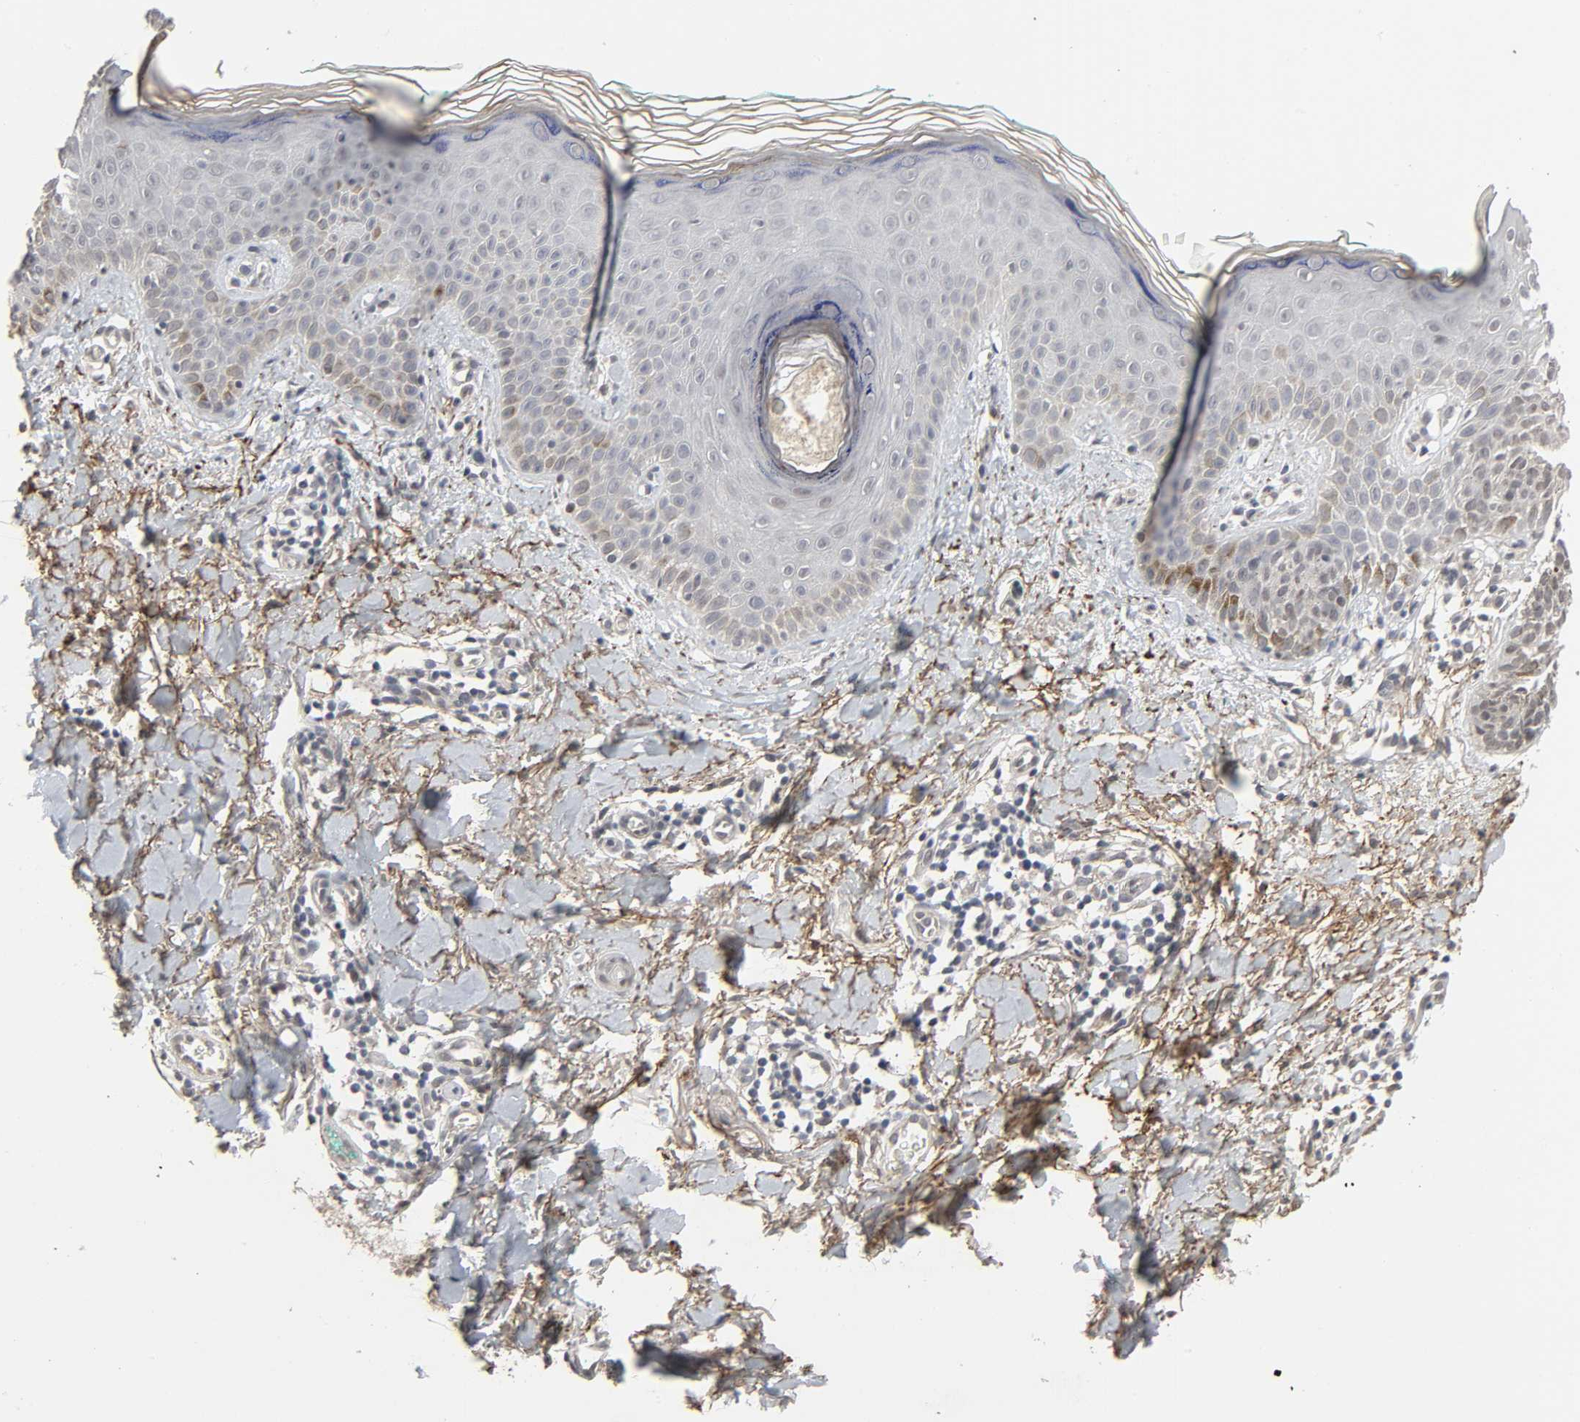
{"staining": {"intensity": "weak", "quantity": "<25%", "location": "cytoplasmic/membranous"}, "tissue": "skin cancer", "cell_type": "Tumor cells", "image_type": "cancer", "snomed": [{"axis": "morphology", "description": "Basal cell carcinoma"}, {"axis": "topography", "description": "Skin"}], "caption": "Tumor cells are negative for protein expression in human basal cell carcinoma (skin).", "gene": "ZNF222", "patient": {"sex": "female", "age": 58}}